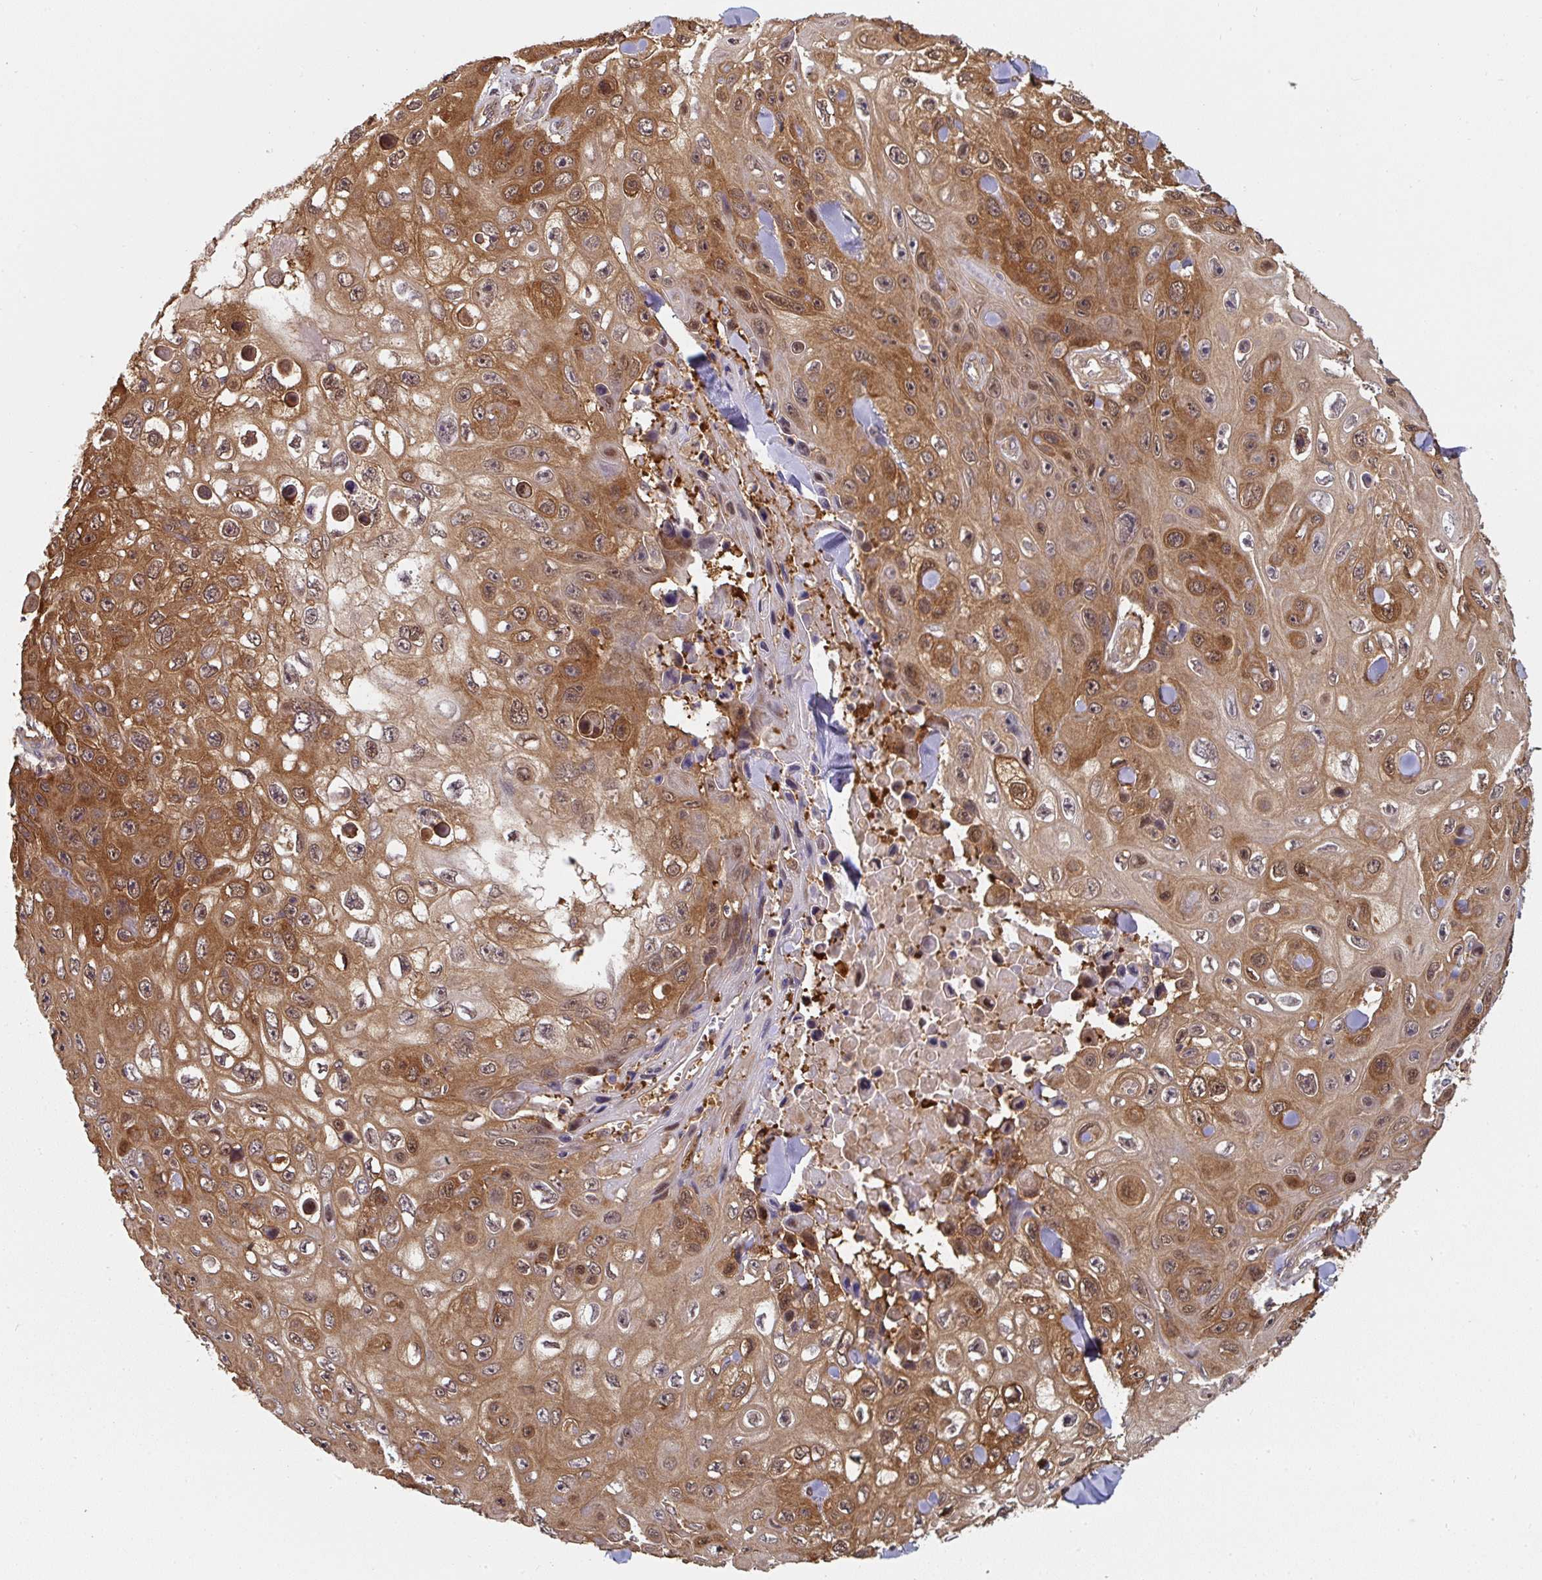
{"staining": {"intensity": "moderate", "quantity": ">75%", "location": "cytoplasmic/membranous,nuclear"}, "tissue": "skin cancer", "cell_type": "Tumor cells", "image_type": "cancer", "snomed": [{"axis": "morphology", "description": "Squamous cell carcinoma, NOS"}, {"axis": "topography", "description": "Skin"}], "caption": "Immunohistochemistry (DAB) staining of human skin cancer reveals moderate cytoplasmic/membranous and nuclear protein positivity in approximately >75% of tumor cells.", "gene": "ST13", "patient": {"sex": "male", "age": 82}}